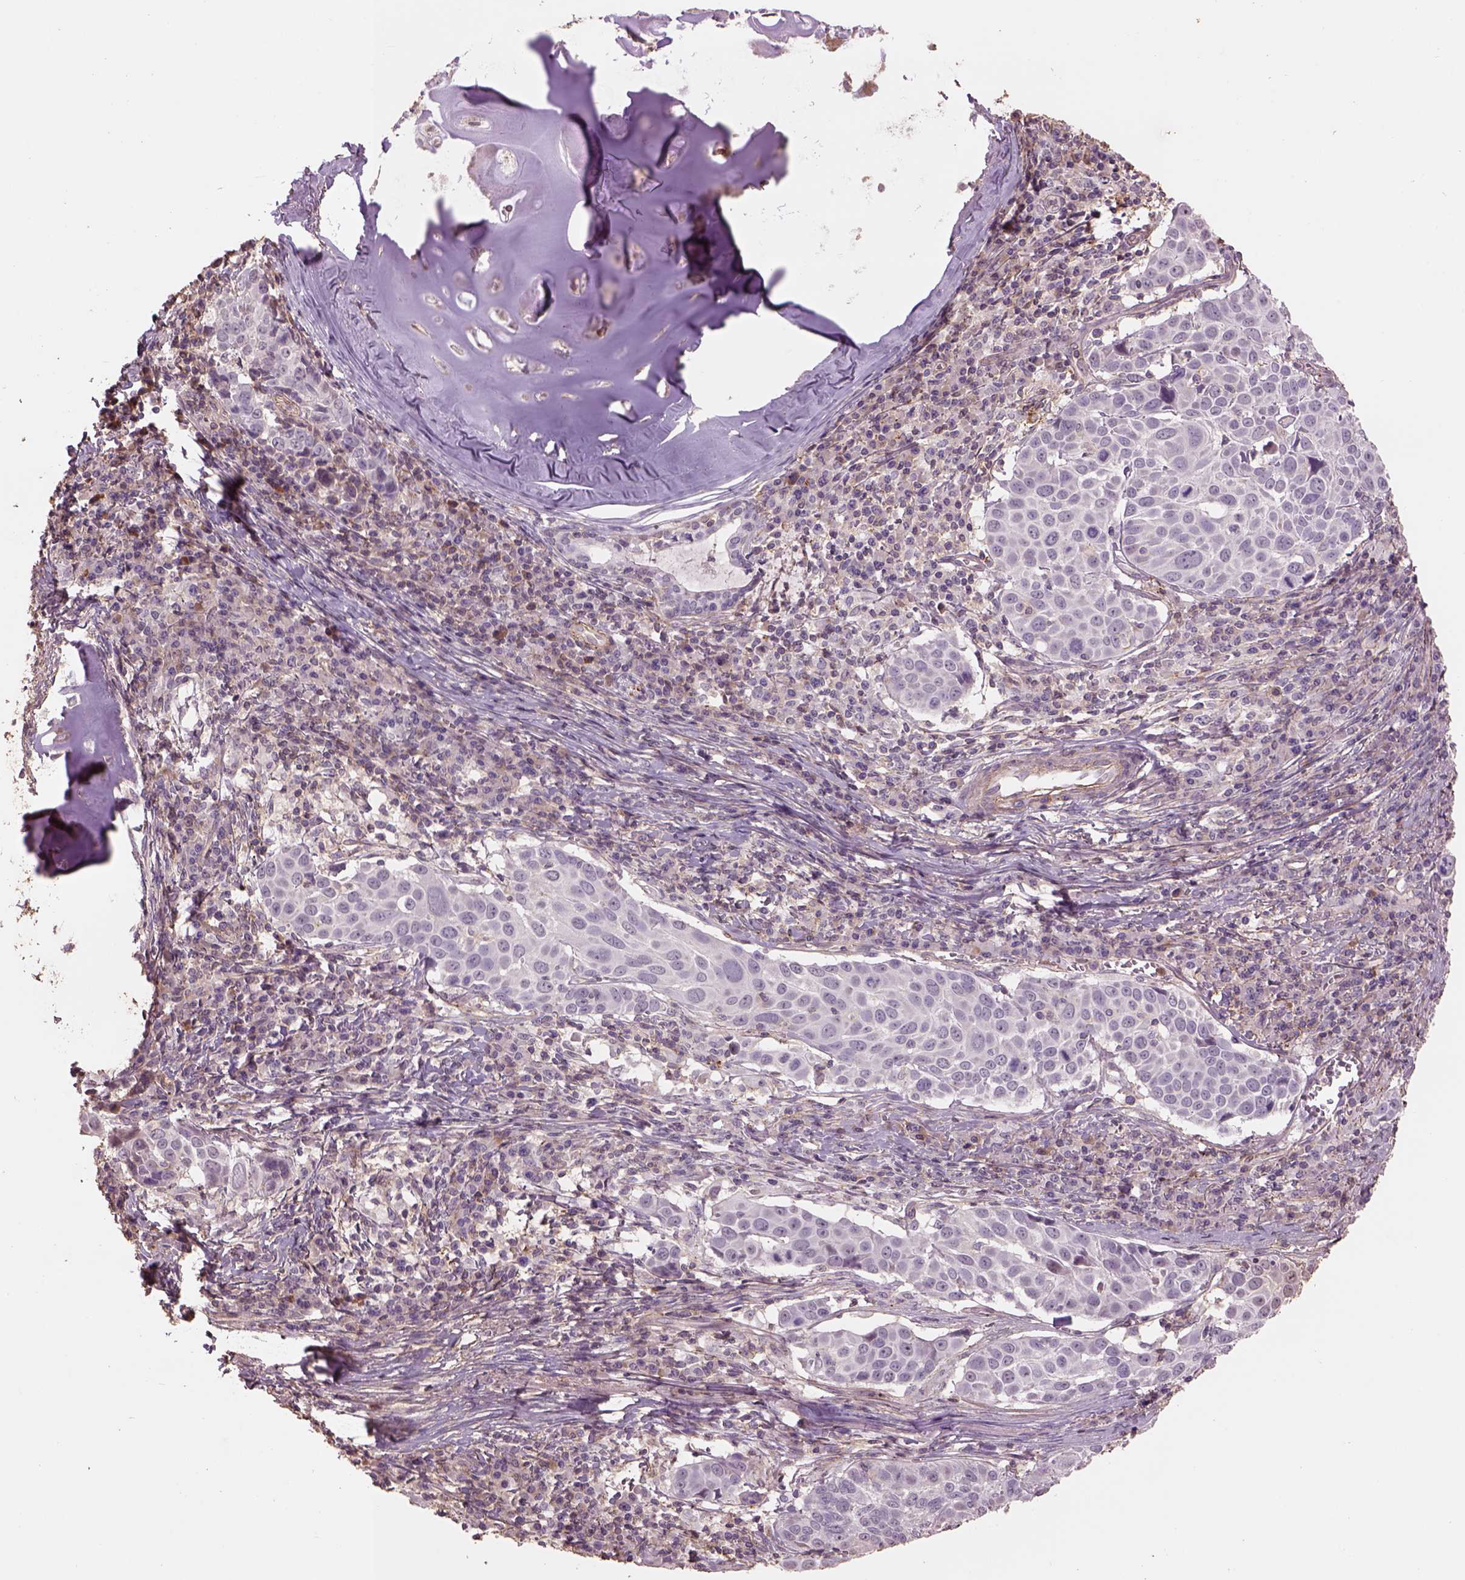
{"staining": {"intensity": "negative", "quantity": "none", "location": "none"}, "tissue": "lung cancer", "cell_type": "Tumor cells", "image_type": "cancer", "snomed": [{"axis": "morphology", "description": "Squamous cell carcinoma, NOS"}, {"axis": "topography", "description": "Lung"}], "caption": "An IHC photomicrograph of lung cancer (squamous cell carcinoma) is shown. There is no staining in tumor cells of lung cancer (squamous cell carcinoma). The staining was performed using DAB to visualize the protein expression in brown, while the nuclei were stained in blue with hematoxylin (Magnification: 20x).", "gene": "LIN7A", "patient": {"sex": "male", "age": 57}}